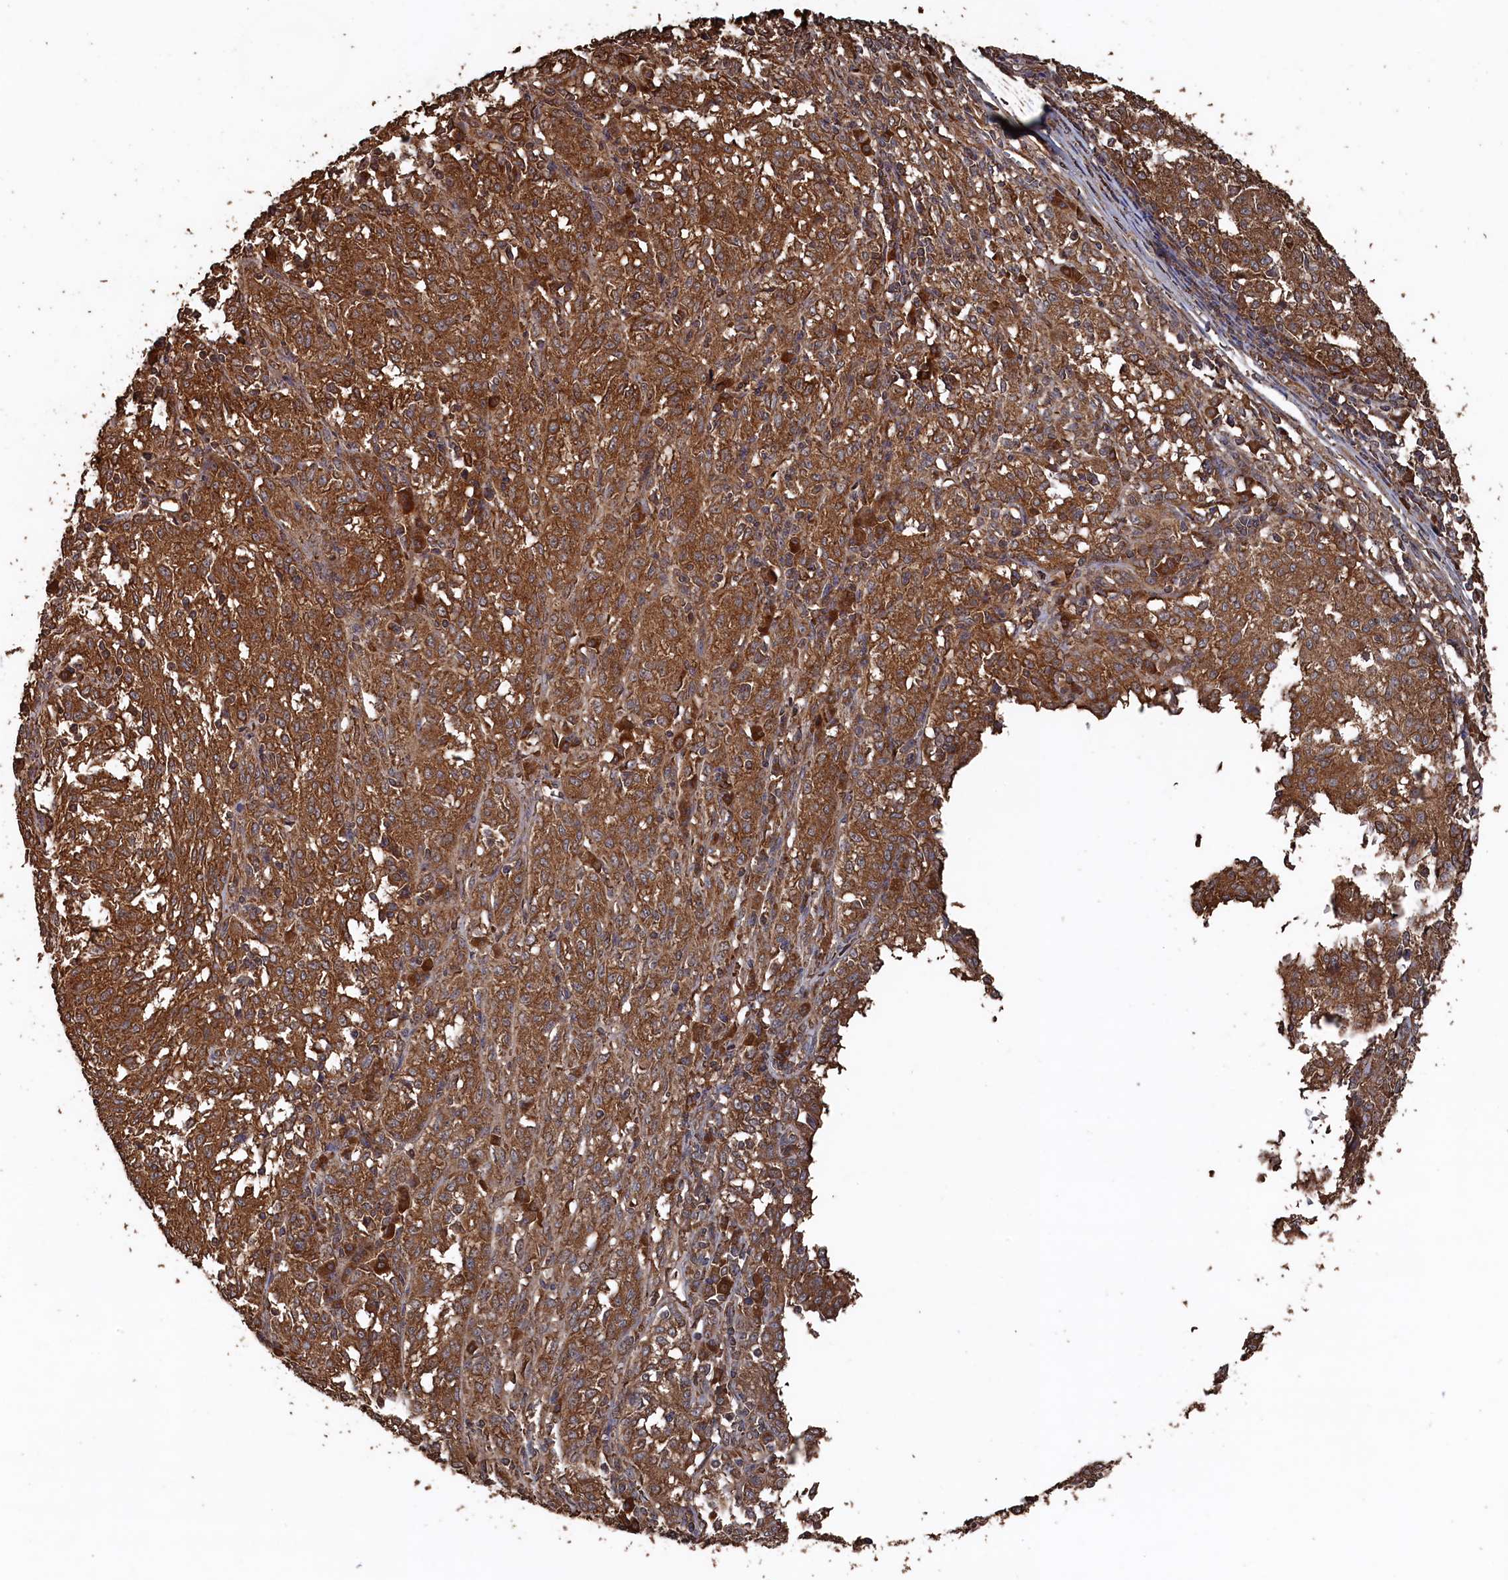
{"staining": {"intensity": "moderate", "quantity": ">75%", "location": "cytoplasmic/membranous"}, "tissue": "melanoma", "cell_type": "Tumor cells", "image_type": "cancer", "snomed": [{"axis": "morphology", "description": "Malignant melanoma, NOS"}, {"axis": "topography", "description": "Skin"}], "caption": "This is an image of immunohistochemistry staining of melanoma, which shows moderate staining in the cytoplasmic/membranous of tumor cells.", "gene": "SNX33", "patient": {"sex": "female", "age": 72}}